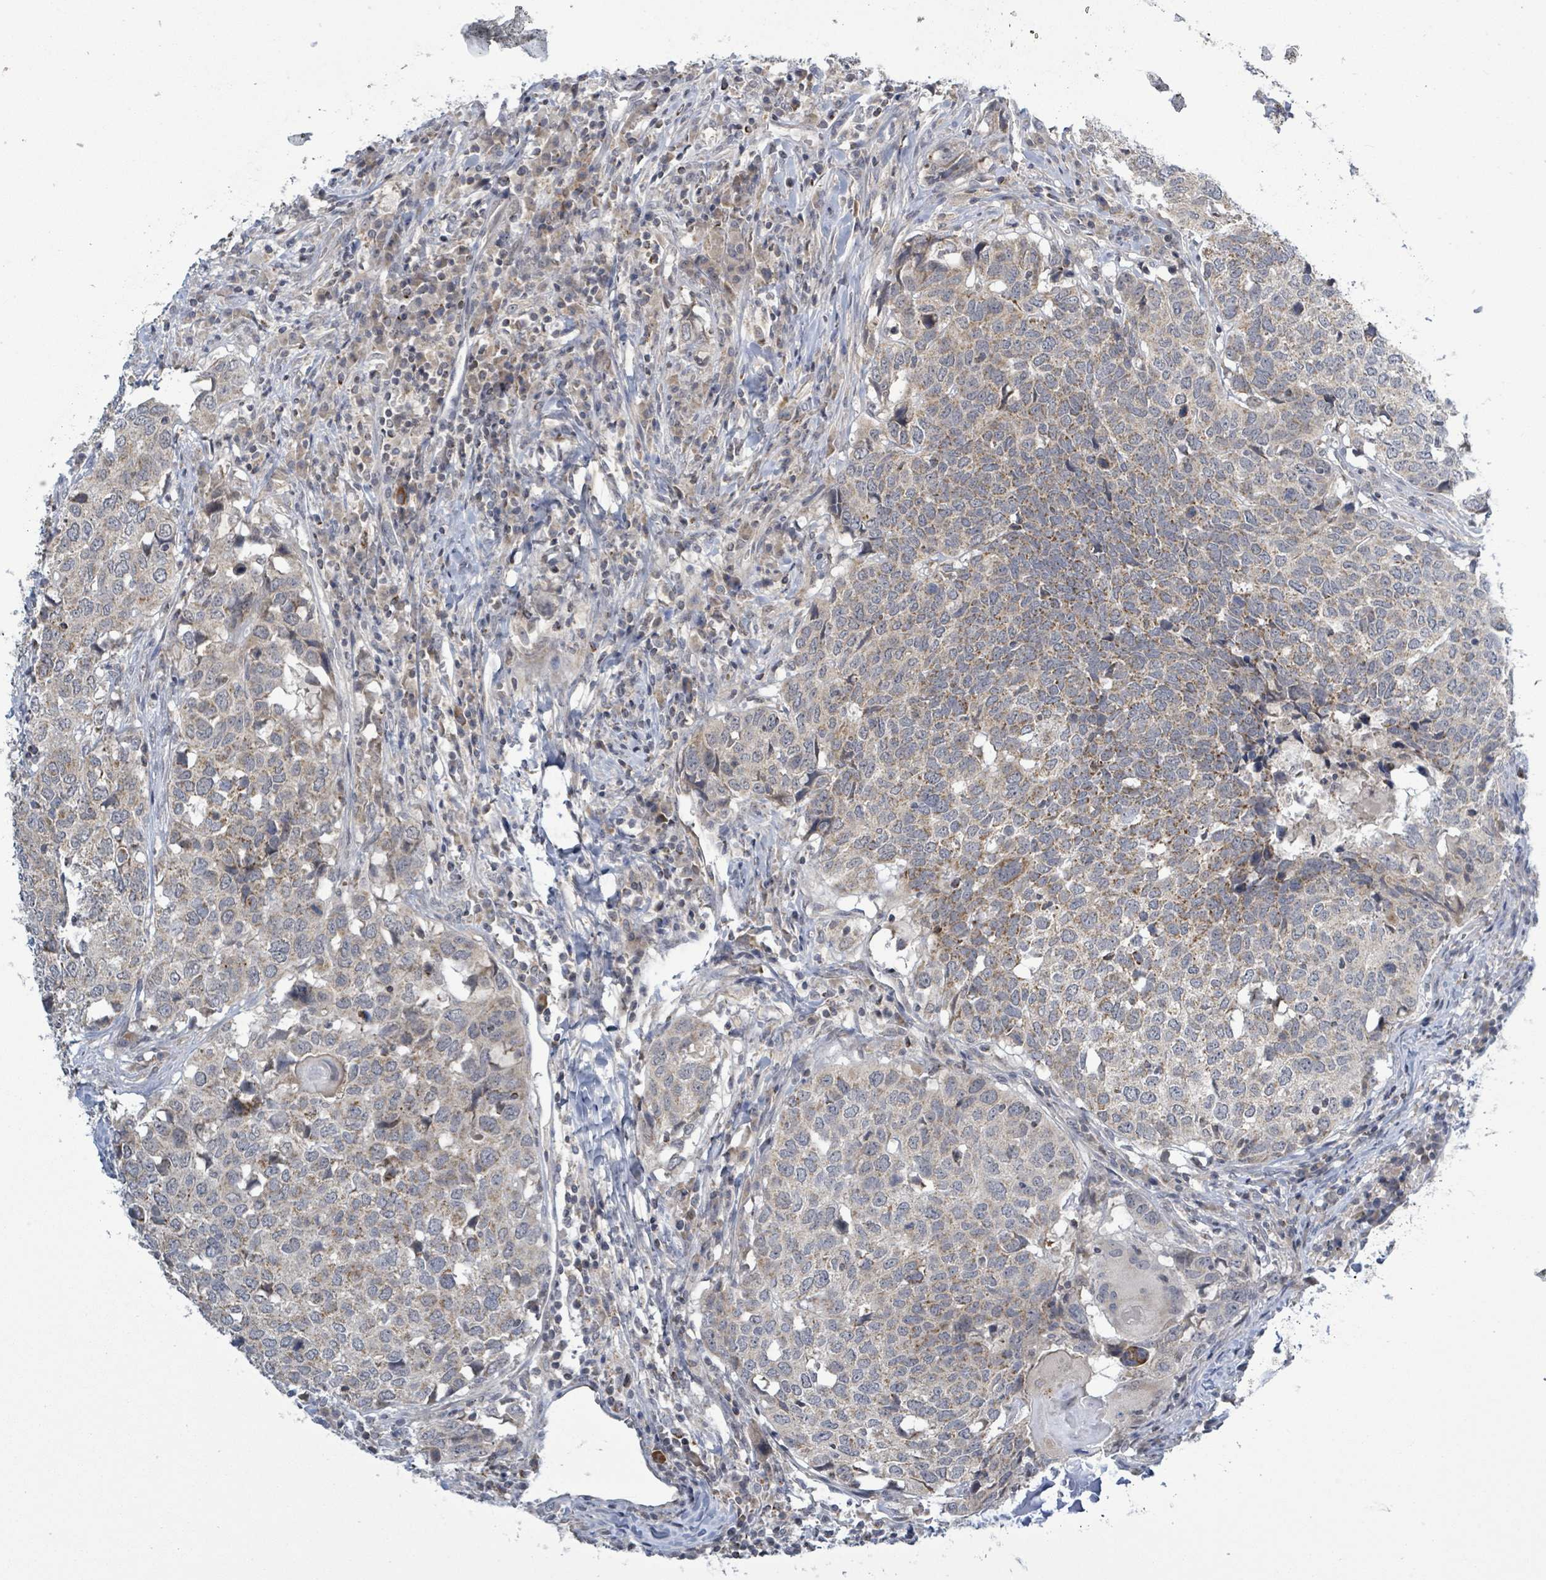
{"staining": {"intensity": "moderate", "quantity": "25%-75%", "location": "cytoplasmic/membranous"}, "tissue": "head and neck cancer", "cell_type": "Tumor cells", "image_type": "cancer", "snomed": [{"axis": "morphology", "description": "Normal tissue, NOS"}, {"axis": "morphology", "description": "Squamous cell carcinoma, NOS"}, {"axis": "topography", "description": "Skeletal muscle"}, {"axis": "topography", "description": "Vascular tissue"}, {"axis": "topography", "description": "Peripheral nerve tissue"}, {"axis": "topography", "description": "Head-Neck"}], "caption": "The photomicrograph exhibits staining of head and neck cancer (squamous cell carcinoma), revealing moderate cytoplasmic/membranous protein staining (brown color) within tumor cells.", "gene": "COQ10B", "patient": {"sex": "male", "age": 66}}